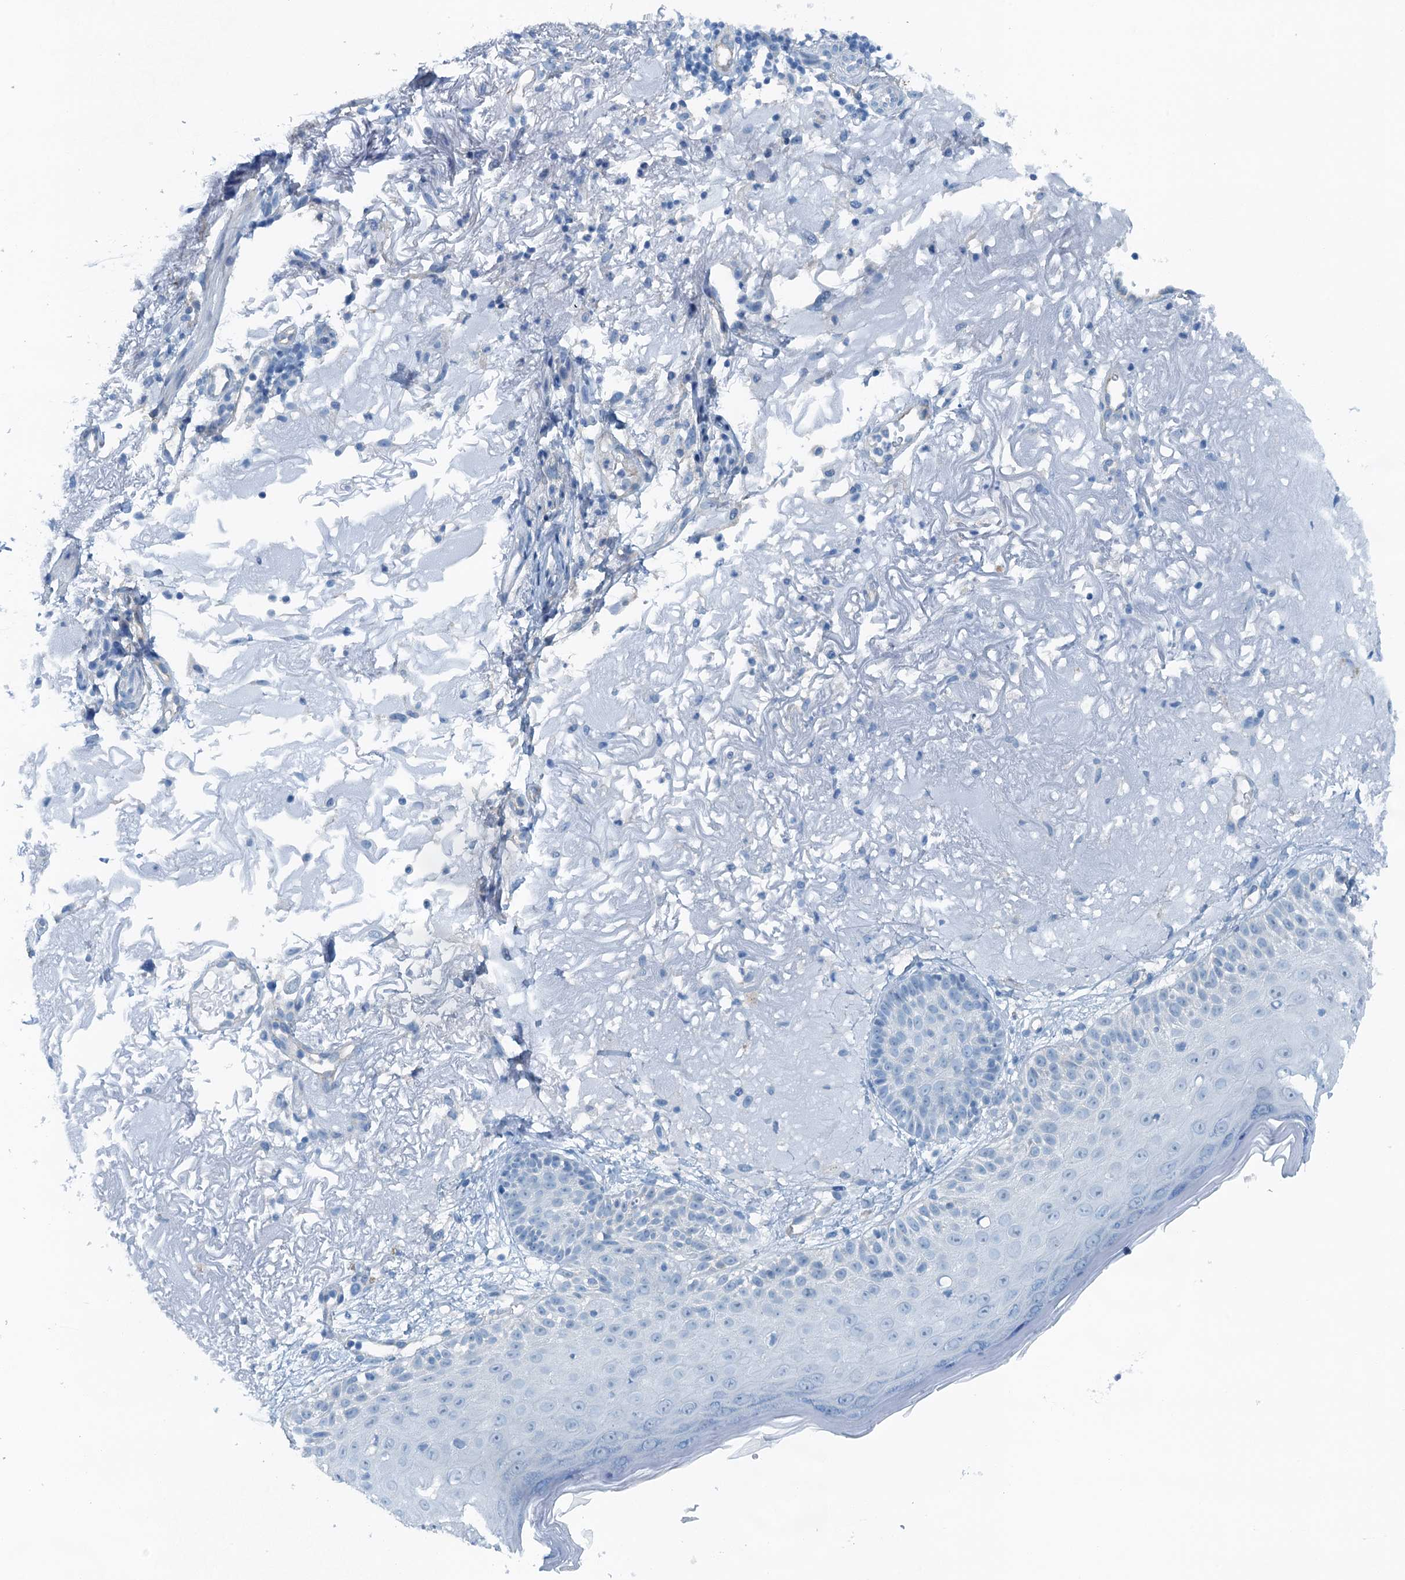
{"staining": {"intensity": "negative", "quantity": "none", "location": "none"}, "tissue": "skin cancer", "cell_type": "Tumor cells", "image_type": "cancer", "snomed": [{"axis": "morphology", "description": "Normal tissue, NOS"}, {"axis": "morphology", "description": "Squamous cell carcinoma, NOS"}, {"axis": "topography", "description": "Skin"}], "caption": "Histopathology image shows no significant protein expression in tumor cells of skin squamous cell carcinoma.", "gene": "TMOD2", "patient": {"sex": "female", "age": 96}}